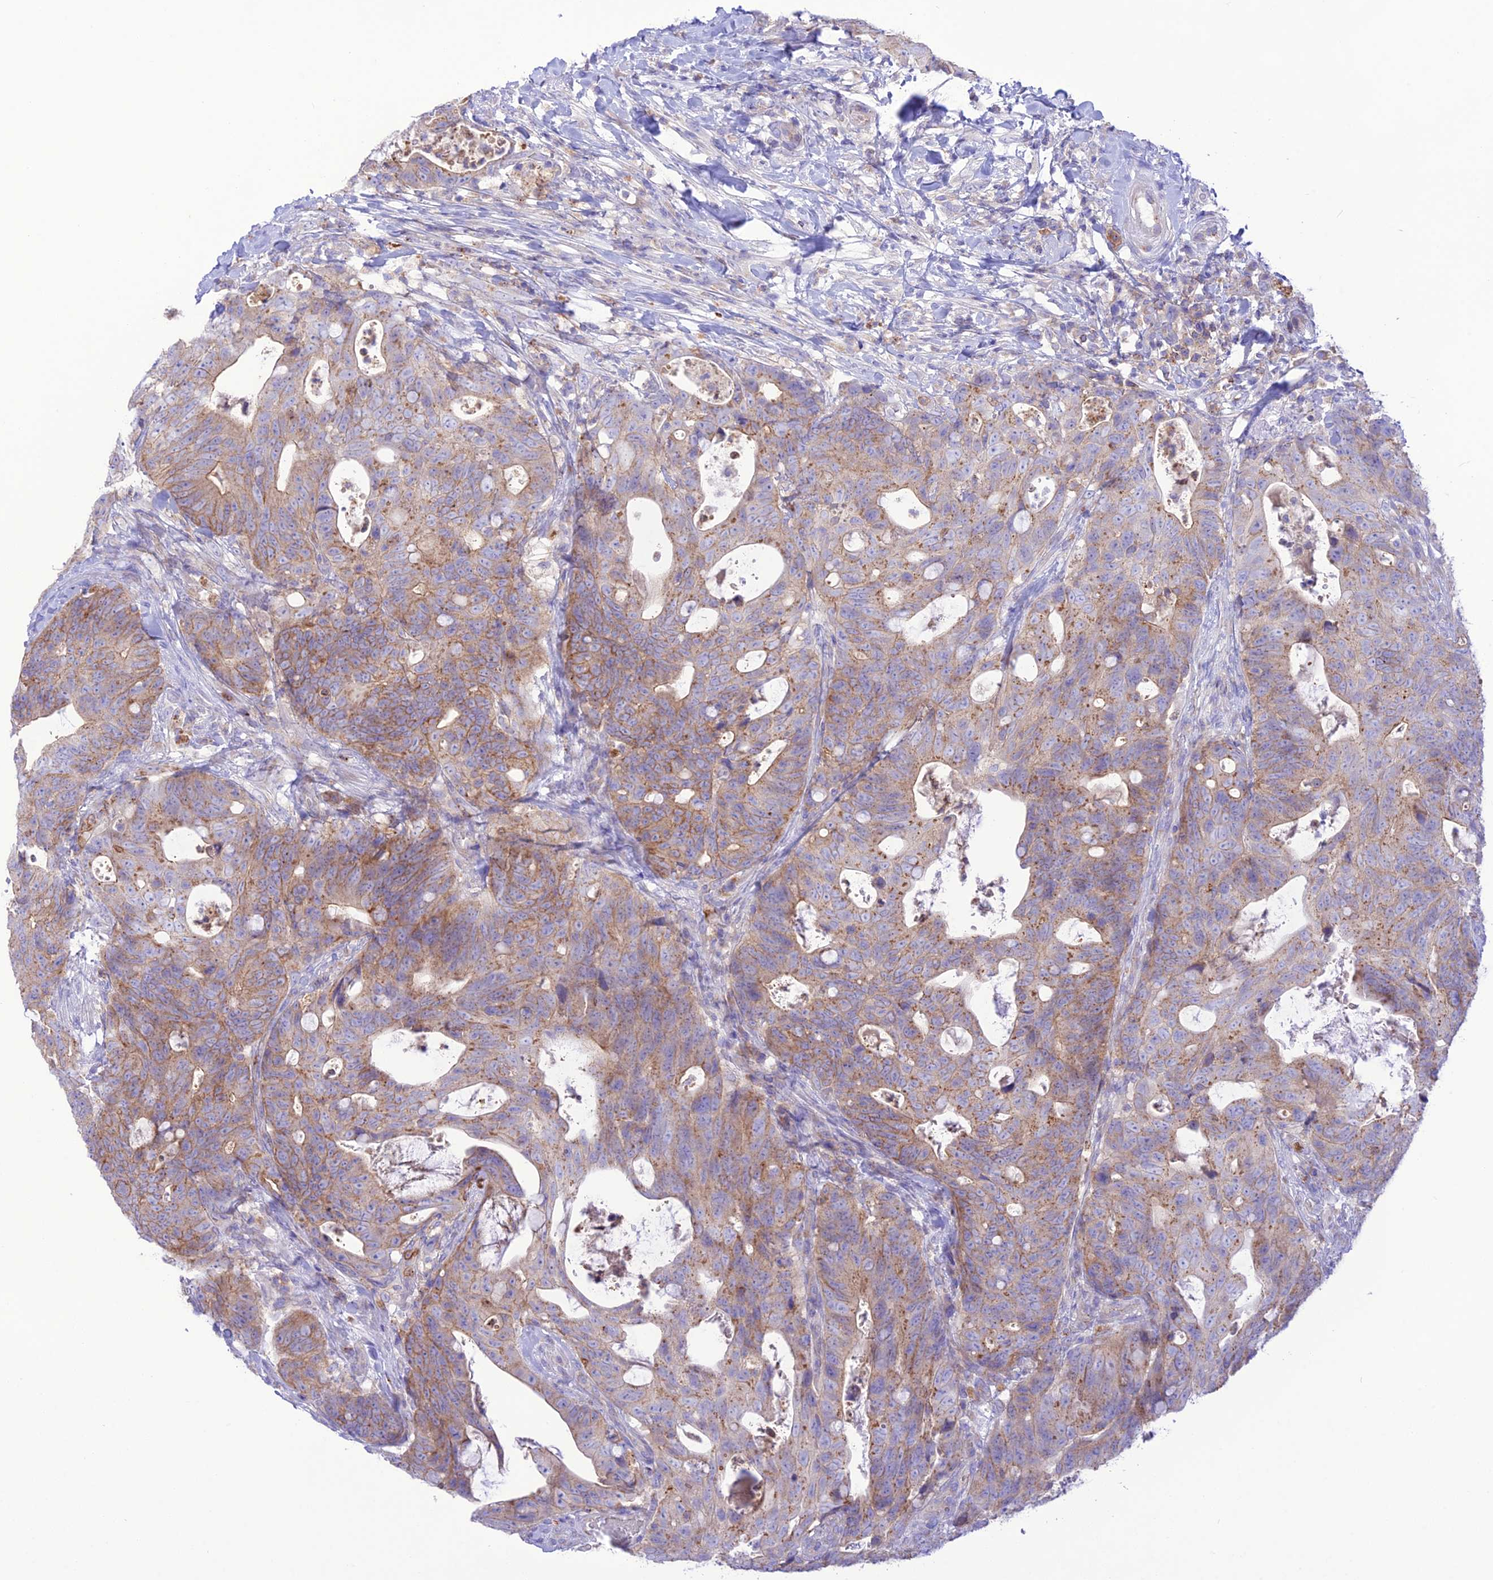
{"staining": {"intensity": "weak", "quantity": ">75%", "location": "cytoplasmic/membranous"}, "tissue": "colorectal cancer", "cell_type": "Tumor cells", "image_type": "cancer", "snomed": [{"axis": "morphology", "description": "Adenocarcinoma, NOS"}, {"axis": "topography", "description": "Colon"}], "caption": "Immunohistochemical staining of human adenocarcinoma (colorectal) exhibits low levels of weak cytoplasmic/membranous expression in about >75% of tumor cells.", "gene": "CHSY3", "patient": {"sex": "female", "age": 82}}